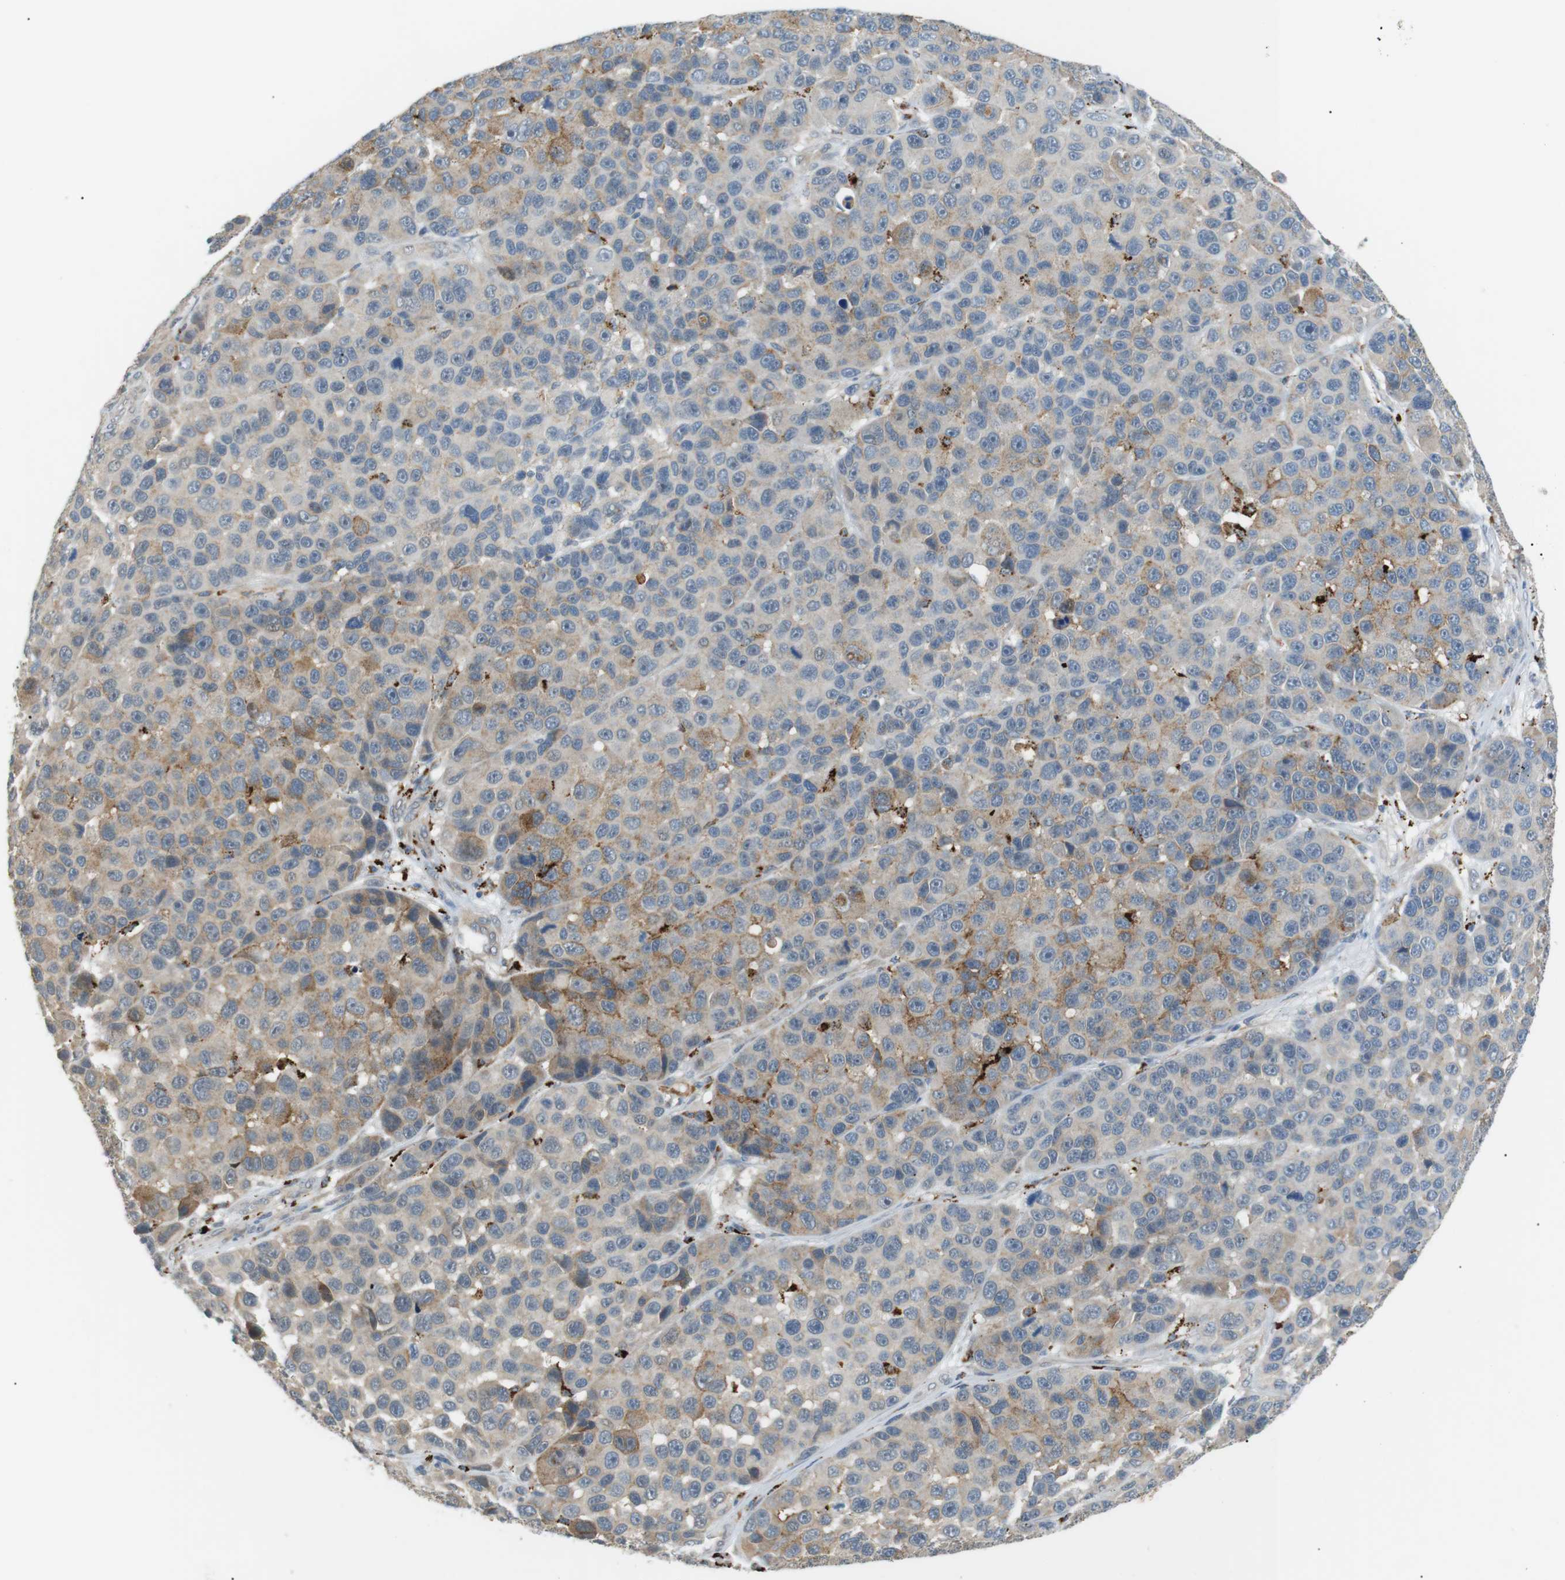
{"staining": {"intensity": "moderate", "quantity": "25%-75%", "location": "cytoplasmic/membranous"}, "tissue": "melanoma", "cell_type": "Tumor cells", "image_type": "cancer", "snomed": [{"axis": "morphology", "description": "Malignant melanoma, NOS"}, {"axis": "topography", "description": "Skin"}], "caption": "There is medium levels of moderate cytoplasmic/membranous staining in tumor cells of melanoma, as demonstrated by immunohistochemical staining (brown color).", "gene": "B4GALNT2", "patient": {"sex": "male", "age": 53}}